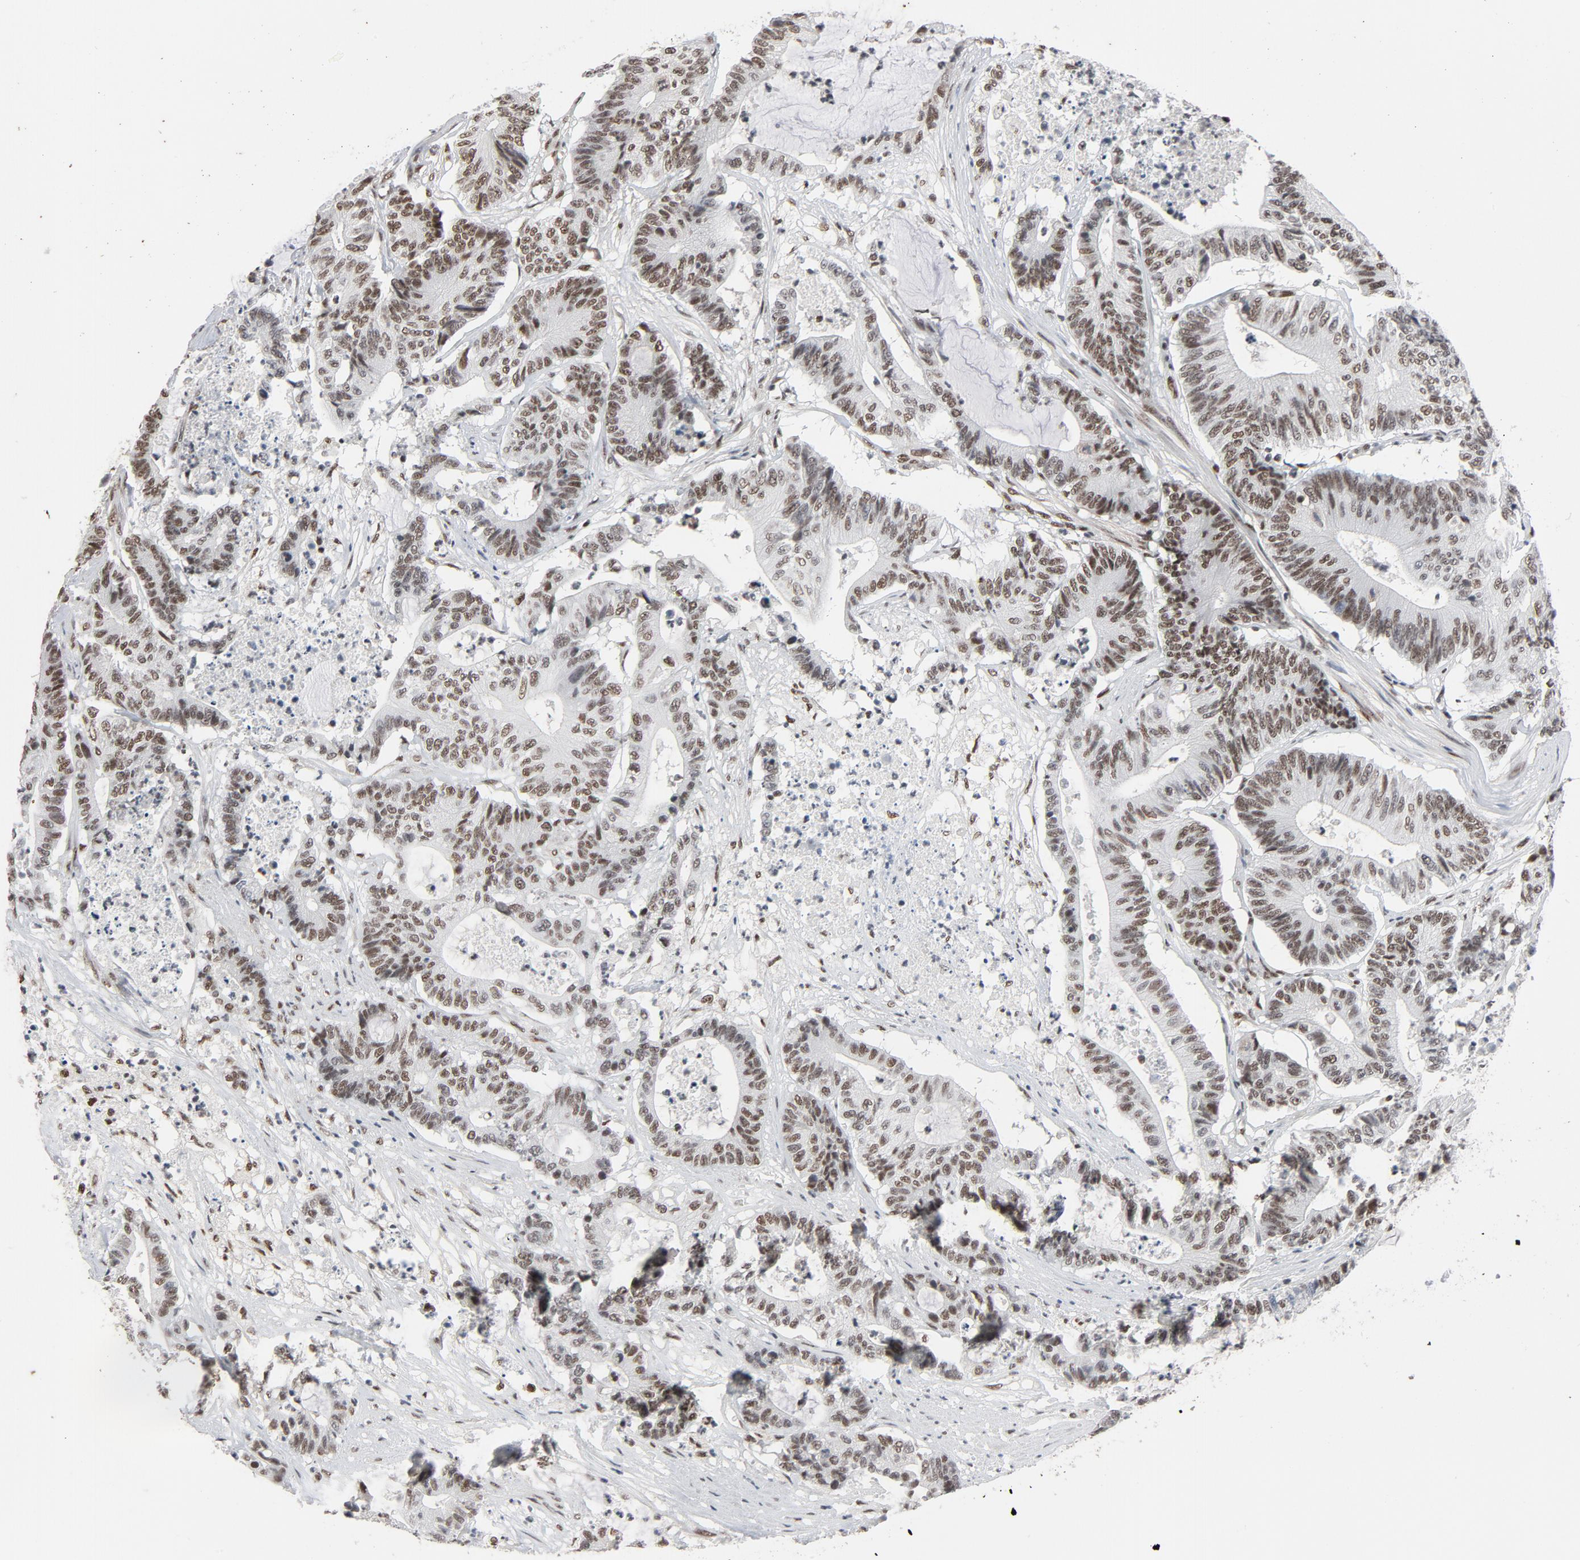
{"staining": {"intensity": "moderate", "quantity": ">75%", "location": "nuclear"}, "tissue": "colorectal cancer", "cell_type": "Tumor cells", "image_type": "cancer", "snomed": [{"axis": "morphology", "description": "Adenocarcinoma, NOS"}, {"axis": "topography", "description": "Colon"}], "caption": "Moderate nuclear protein expression is seen in about >75% of tumor cells in adenocarcinoma (colorectal). (DAB (3,3'-diaminobenzidine) IHC with brightfield microscopy, high magnification).", "gene": "MRE11", "patient": {"sex": "female", "age": 84}}